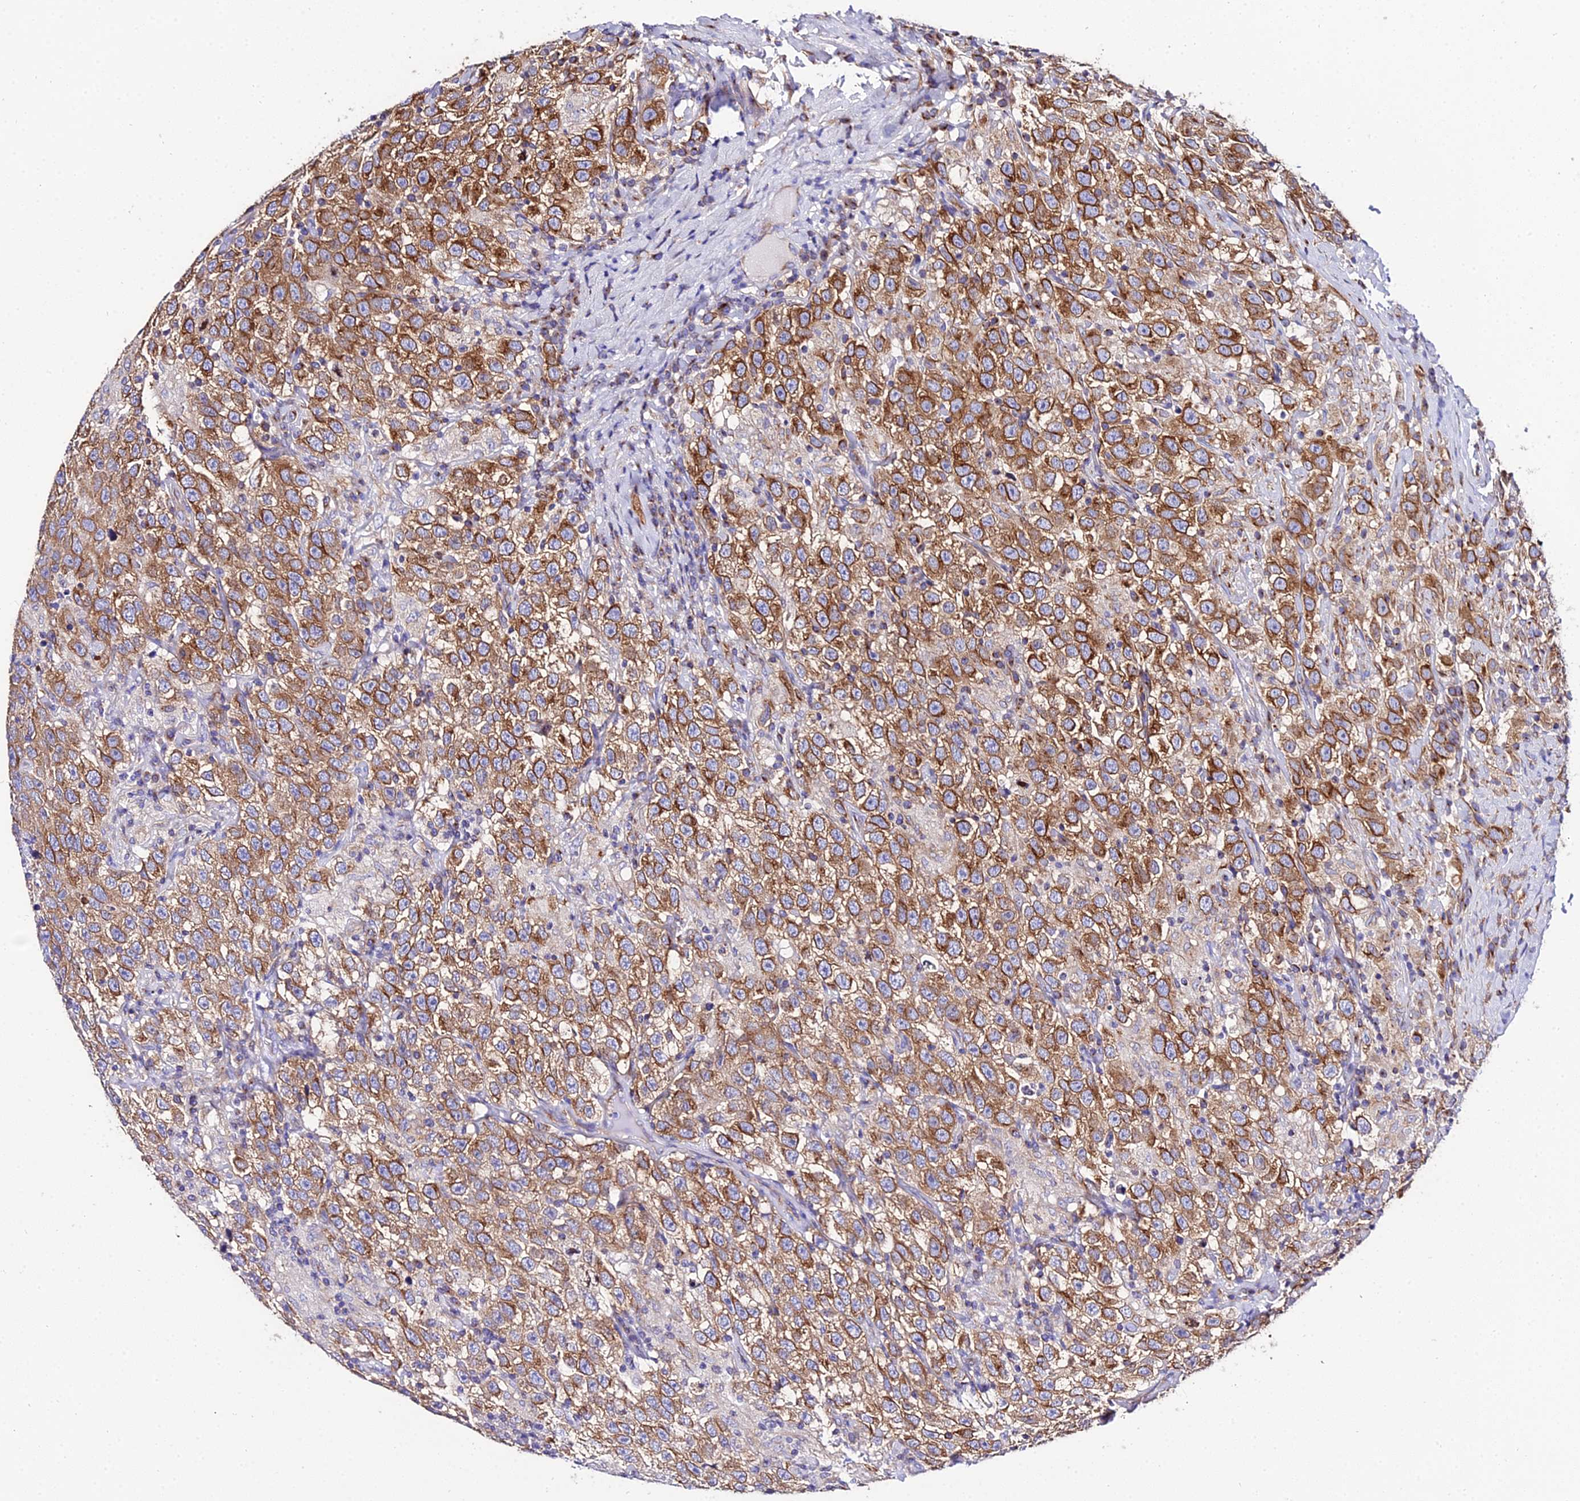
{"staining": {"intensity": "strong", "quantity": ">75%", "location": "cytoplasmic/membranous"}, "tissue": "testis cancer", "cell_type": "Tumor cells", "image_type": "cancer", "snomed": [{"axis": "morphology", "description": "Seminoma, NOS"}, {"axis": "topography", "description": "Testis"}], "caption": "A brown stain highlights strong cytoplasmic/membranous positivity of a protein in testis cancer tumor cells.", "gene": "TUBA3D", "patient": {"sex": "male", "age": 41}}